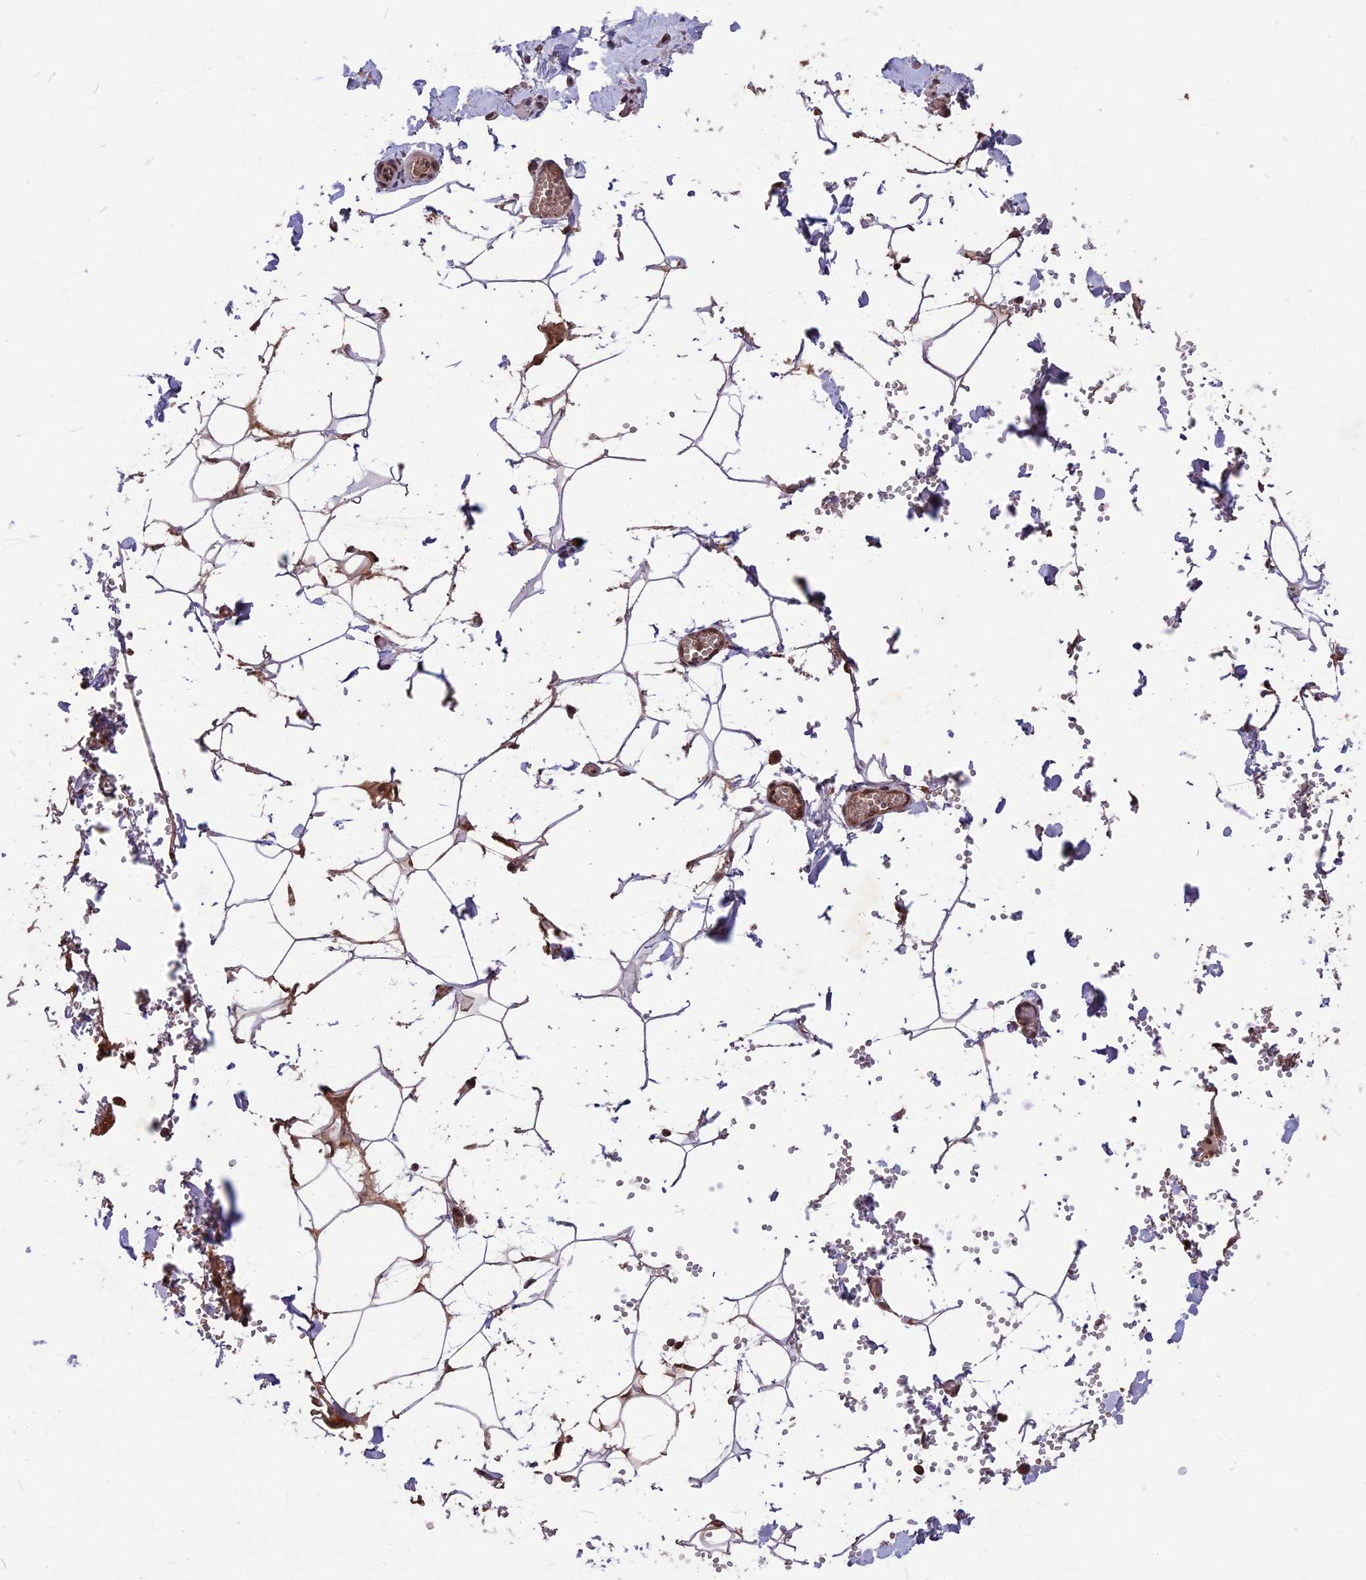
{"staining": {"intensity": "moderate", "quantity": ">75%", "location": "cytoplasmic/membranous"}, "tissue": "adipose tissue", "cell_type": "Adipocytes", "image_type": "normal", "snomed": [{"axis": "morphology", "description": "Normal tissue, NOS"}, {"axis": "topography", "description": "Gallbladder"}, {"axis": "topography", "description": "Peripheral nerve tissue"}], "caption": "Adipose tissue stained for a protein (brown) demonstrates moderate cytoplasmic/membranous positive staining in approximately >75% of adipocytes.", "gene": "ZNF598", "patient": {"sex": "male", "age": 38}}